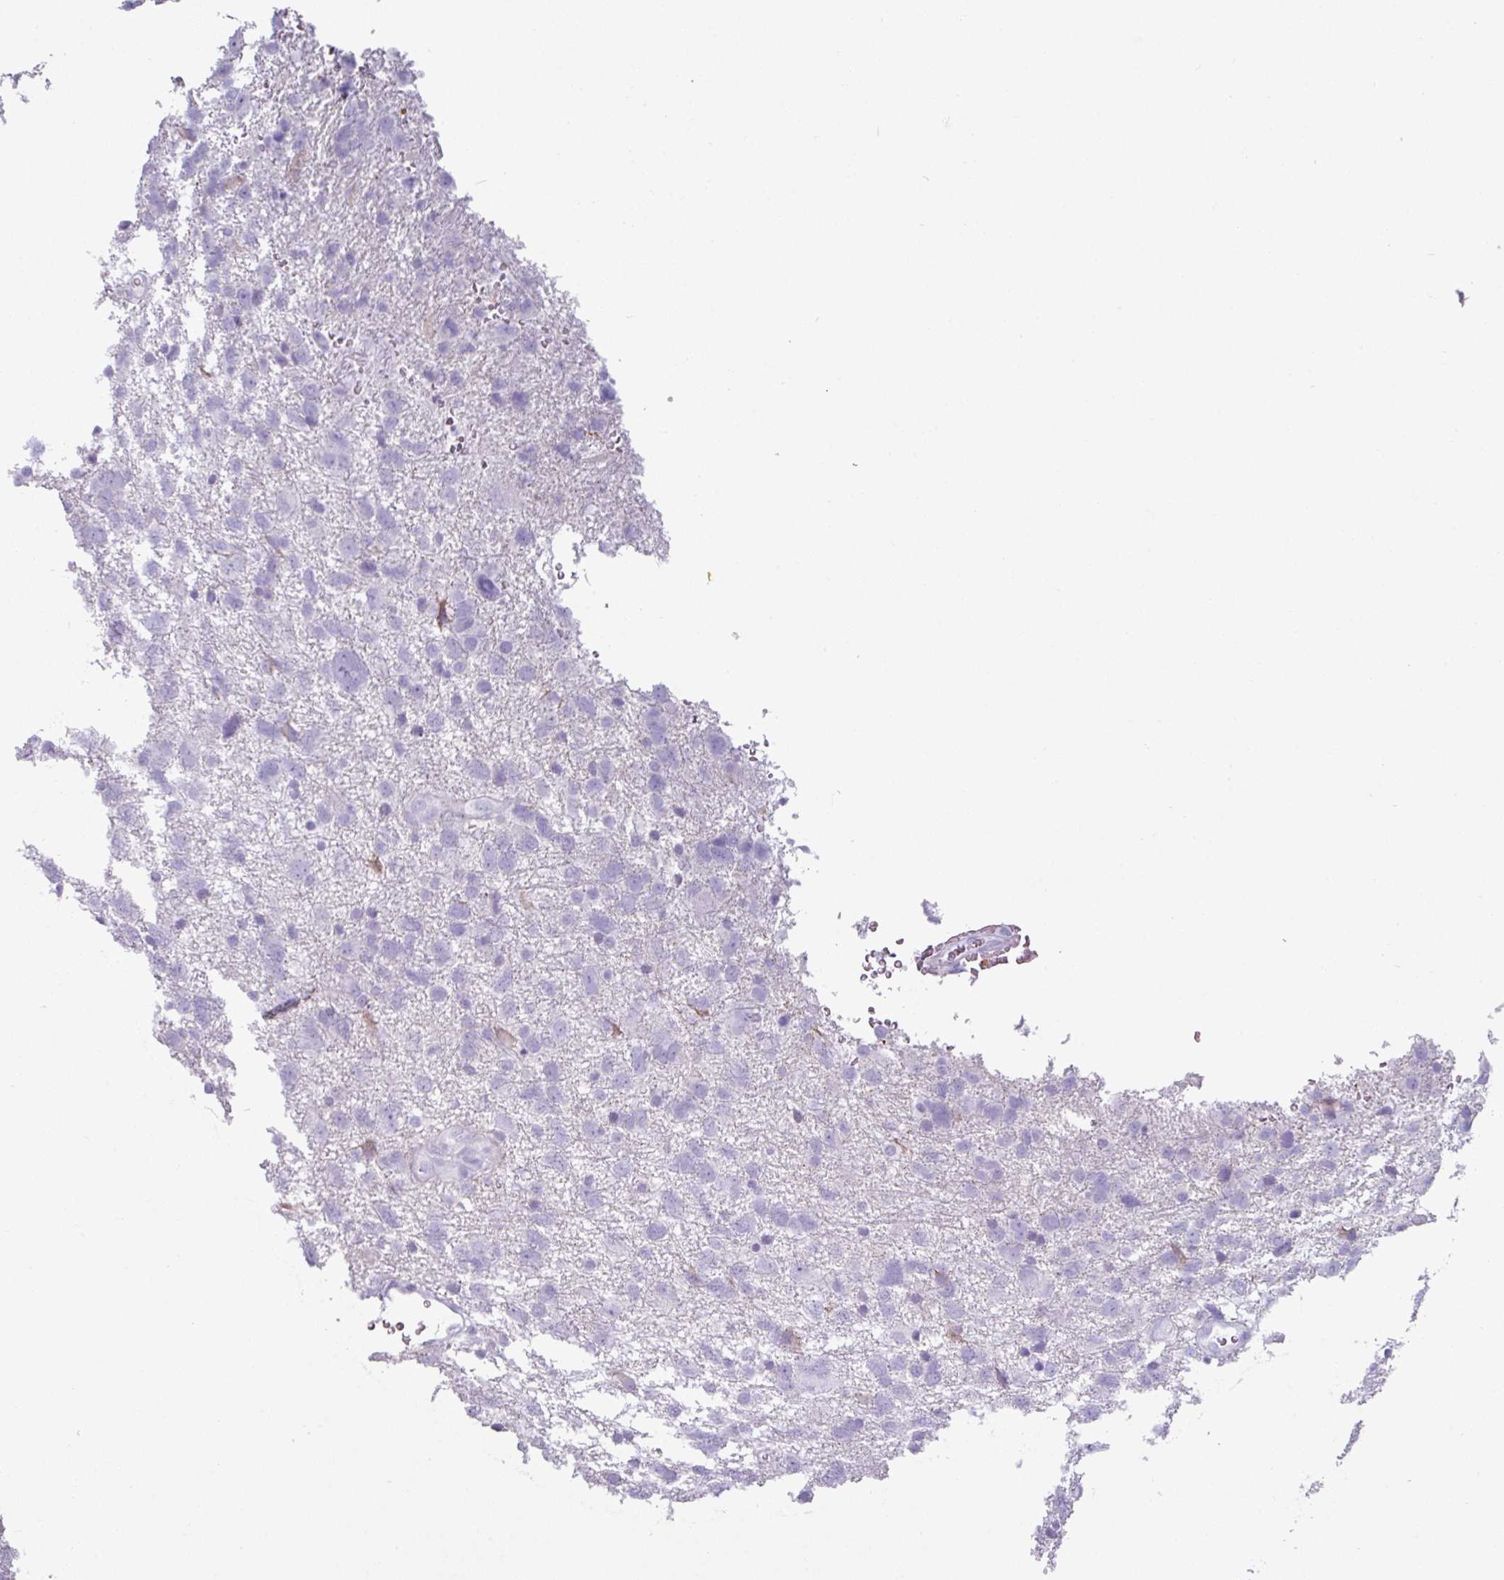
{"staining": {"intensity": "negative", "quantity": "none", "location": "none"}, "tissue": "glioma", "cell_type": "Tumor cells", "image_type": "cancer", "snomed": [{"axis": "morphology", "description": "Glioma, malignant, High grade"}, {"axis": "topography", "description": "Brain"}], "caption": "A micrograph of glioma stained for a protein demonstrates no brown staining in tumor cells.", "gene": "CLCA1", "patient": {"sex": "male", "age": 61}}